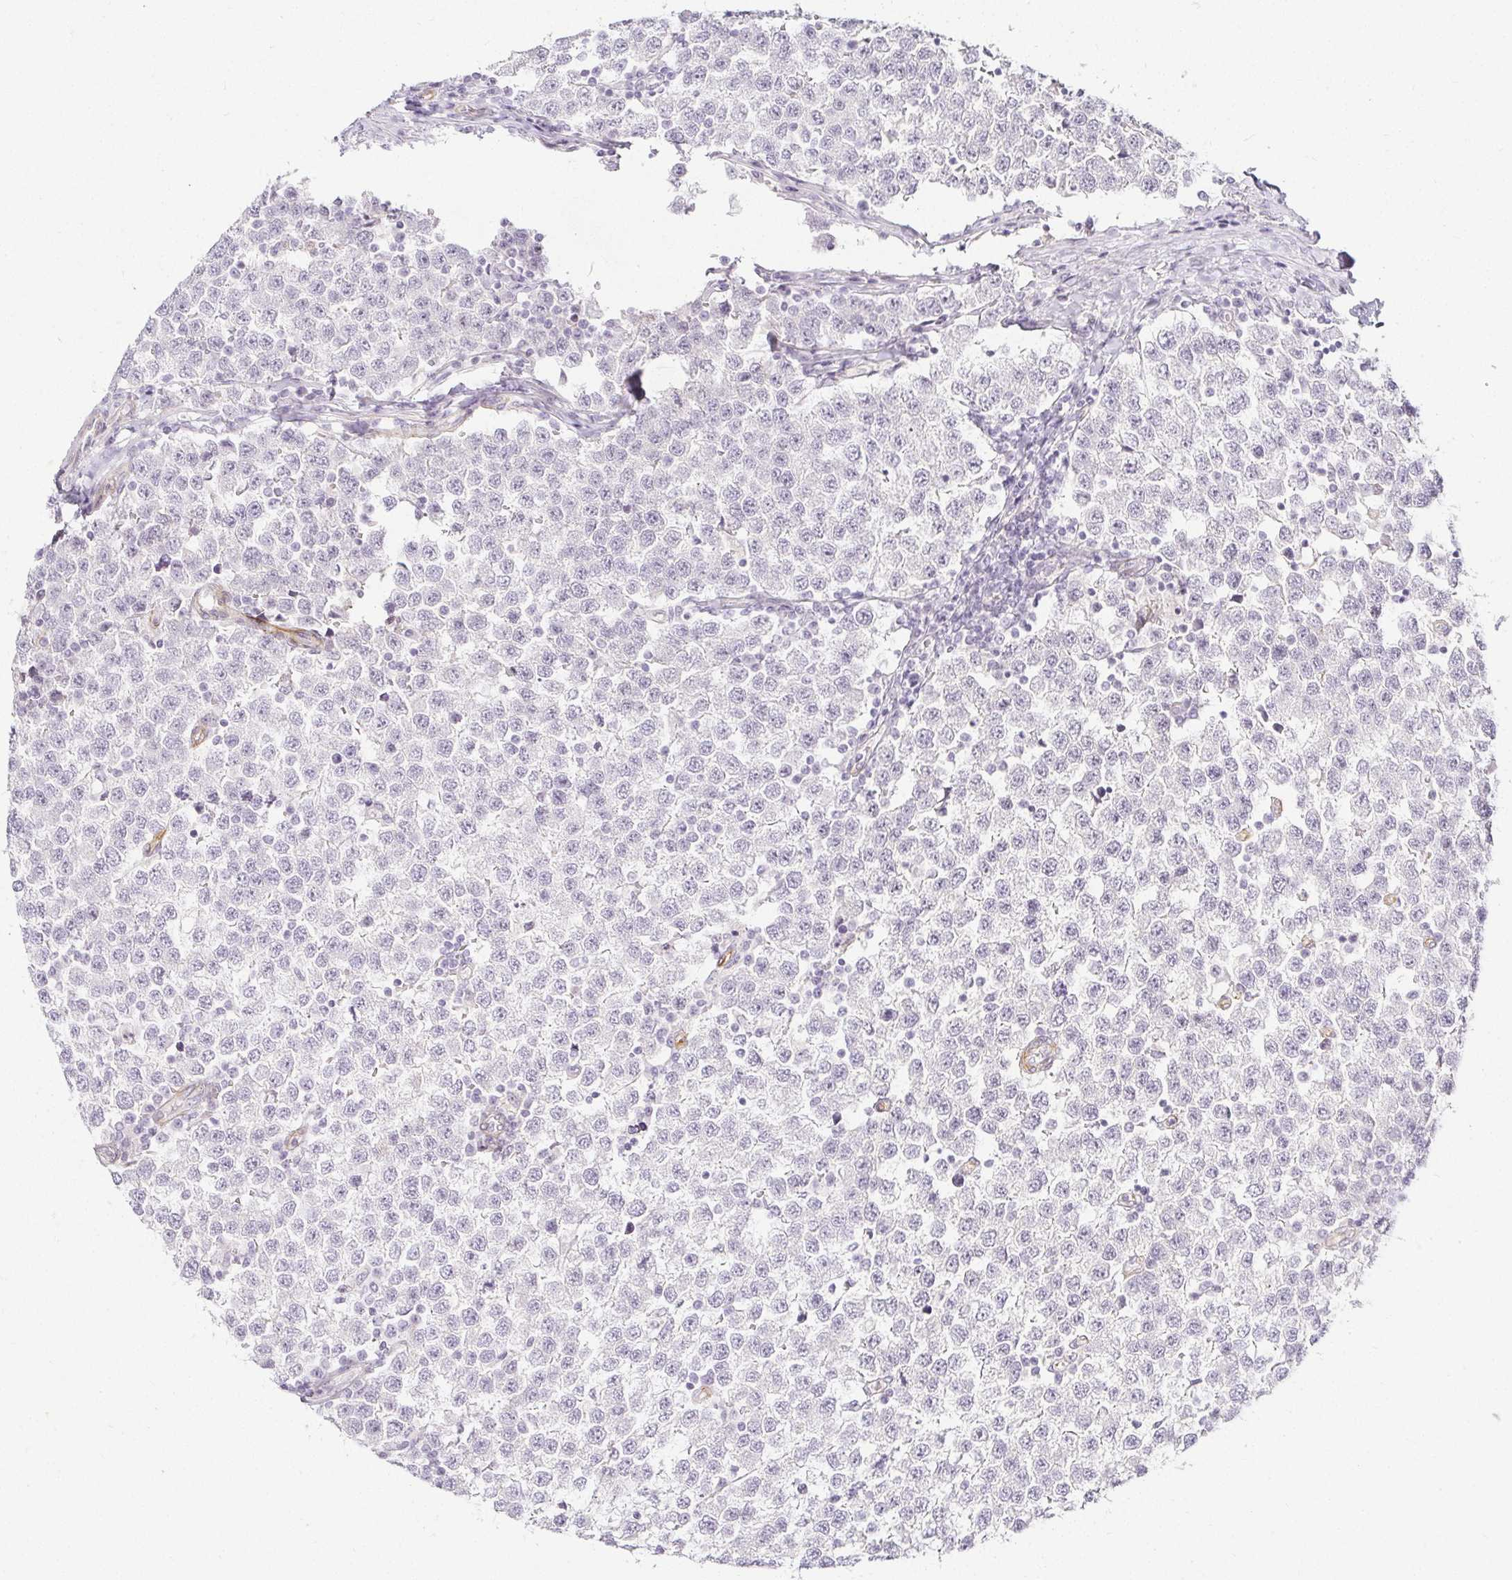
{"staining": {"intensity": "negative", "quantity": "none", "location": "none"}, "tissue": "testis cancer", "cell_type": "Tumor cells", "image_type": "cancer", "snomed": [{"axis": "morphology", "description": "Seminoma, NOS"}, {"axis": "topography", "description": "Testis"}], "caption": "IHC of testis seminoma demonstrates no positivity in tumor cells. (Immunohistochemistry, brightfield microscopy, high magnification).", "gene": "ACAN", "patient": {"sex": "male", "age": 34}}